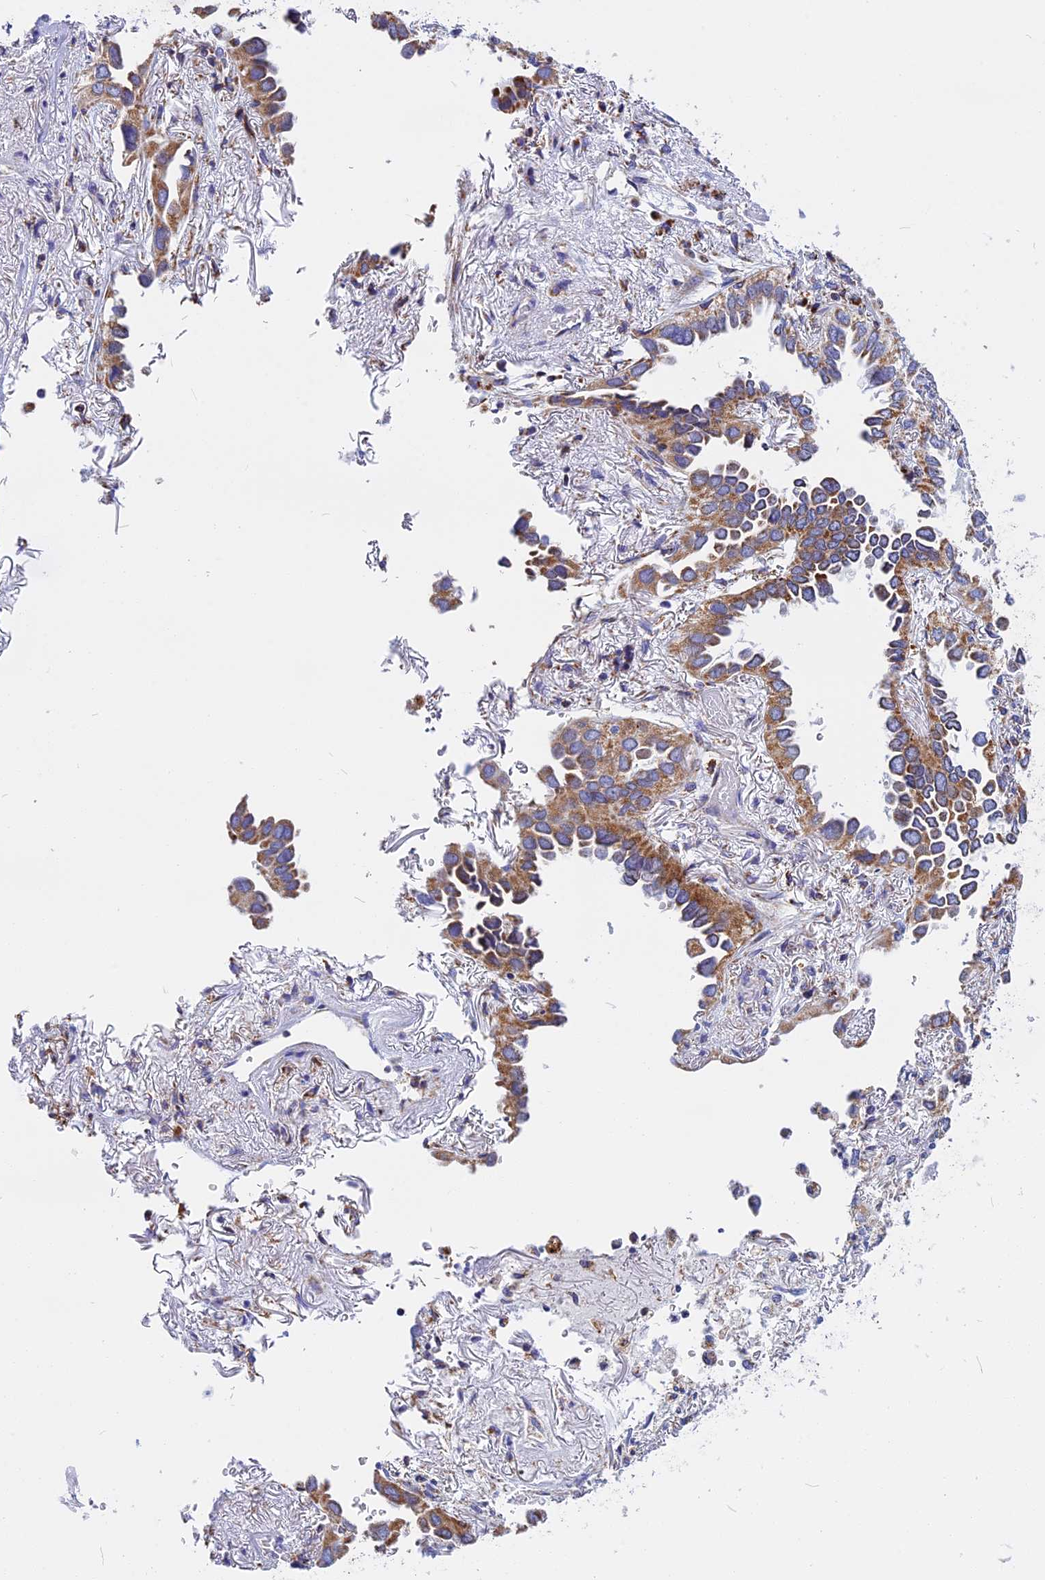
{"staining": {"intensity": "moderate", "quantity": ">75%", "location": "cytoplasmic/membranous"}, "tissue": "lung cancer", "cell_type": "Tumor cells", "image_type": "cancer", "snomed": [{"axis": "morphology", "description": "Adenocarcinoma, NOS"}, {"axis": "topography", "description": "Lung"}], "caption": "Immunohistochemistry histopathology image of lung cancer (adenocarcinoma) stained for a protein (brown), which demonstrates medium levels of moderate cytoplasmic/membranous staining in approximately >75% of tumor cells.", "gene": "VDAC2", "patient": {"sex": "female", "age": 76}}